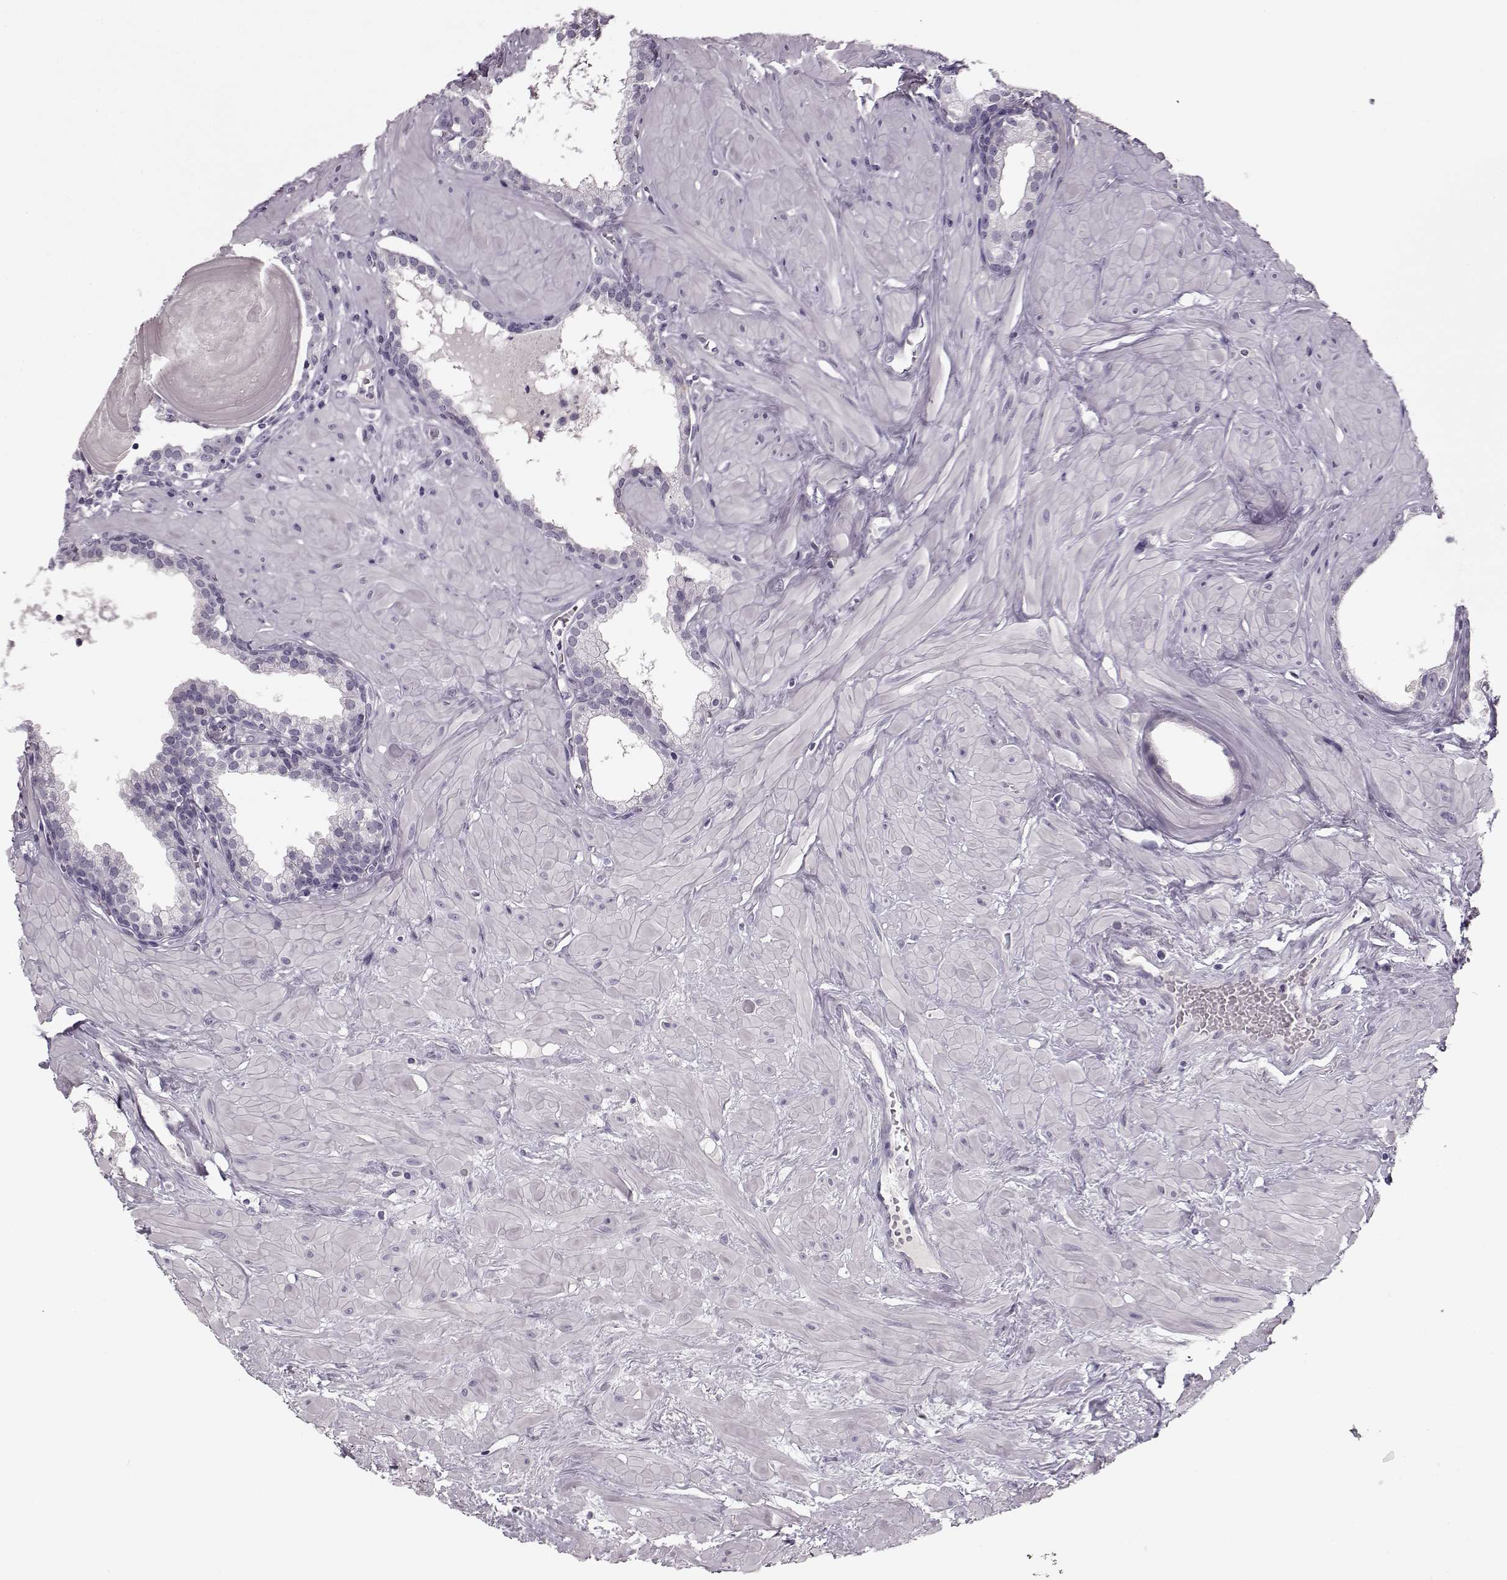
{"staining": {"intensity": "negative", "quantity": "none", "location": "none"}, "tissue": "prostate", "cell_type": "Glandular cells", "image_type": "normal", "snomed": [{"axis": "morphology", "description": "Normal tissue, NOS"}, {"axis": "topography", "description": "Prostate"}], "caption": "This is an IHC micrograph of normal prostate. There is no positivity in glandular cells.", "gene": "PNMT", "patient": {"sex": "male", "age": 48}}